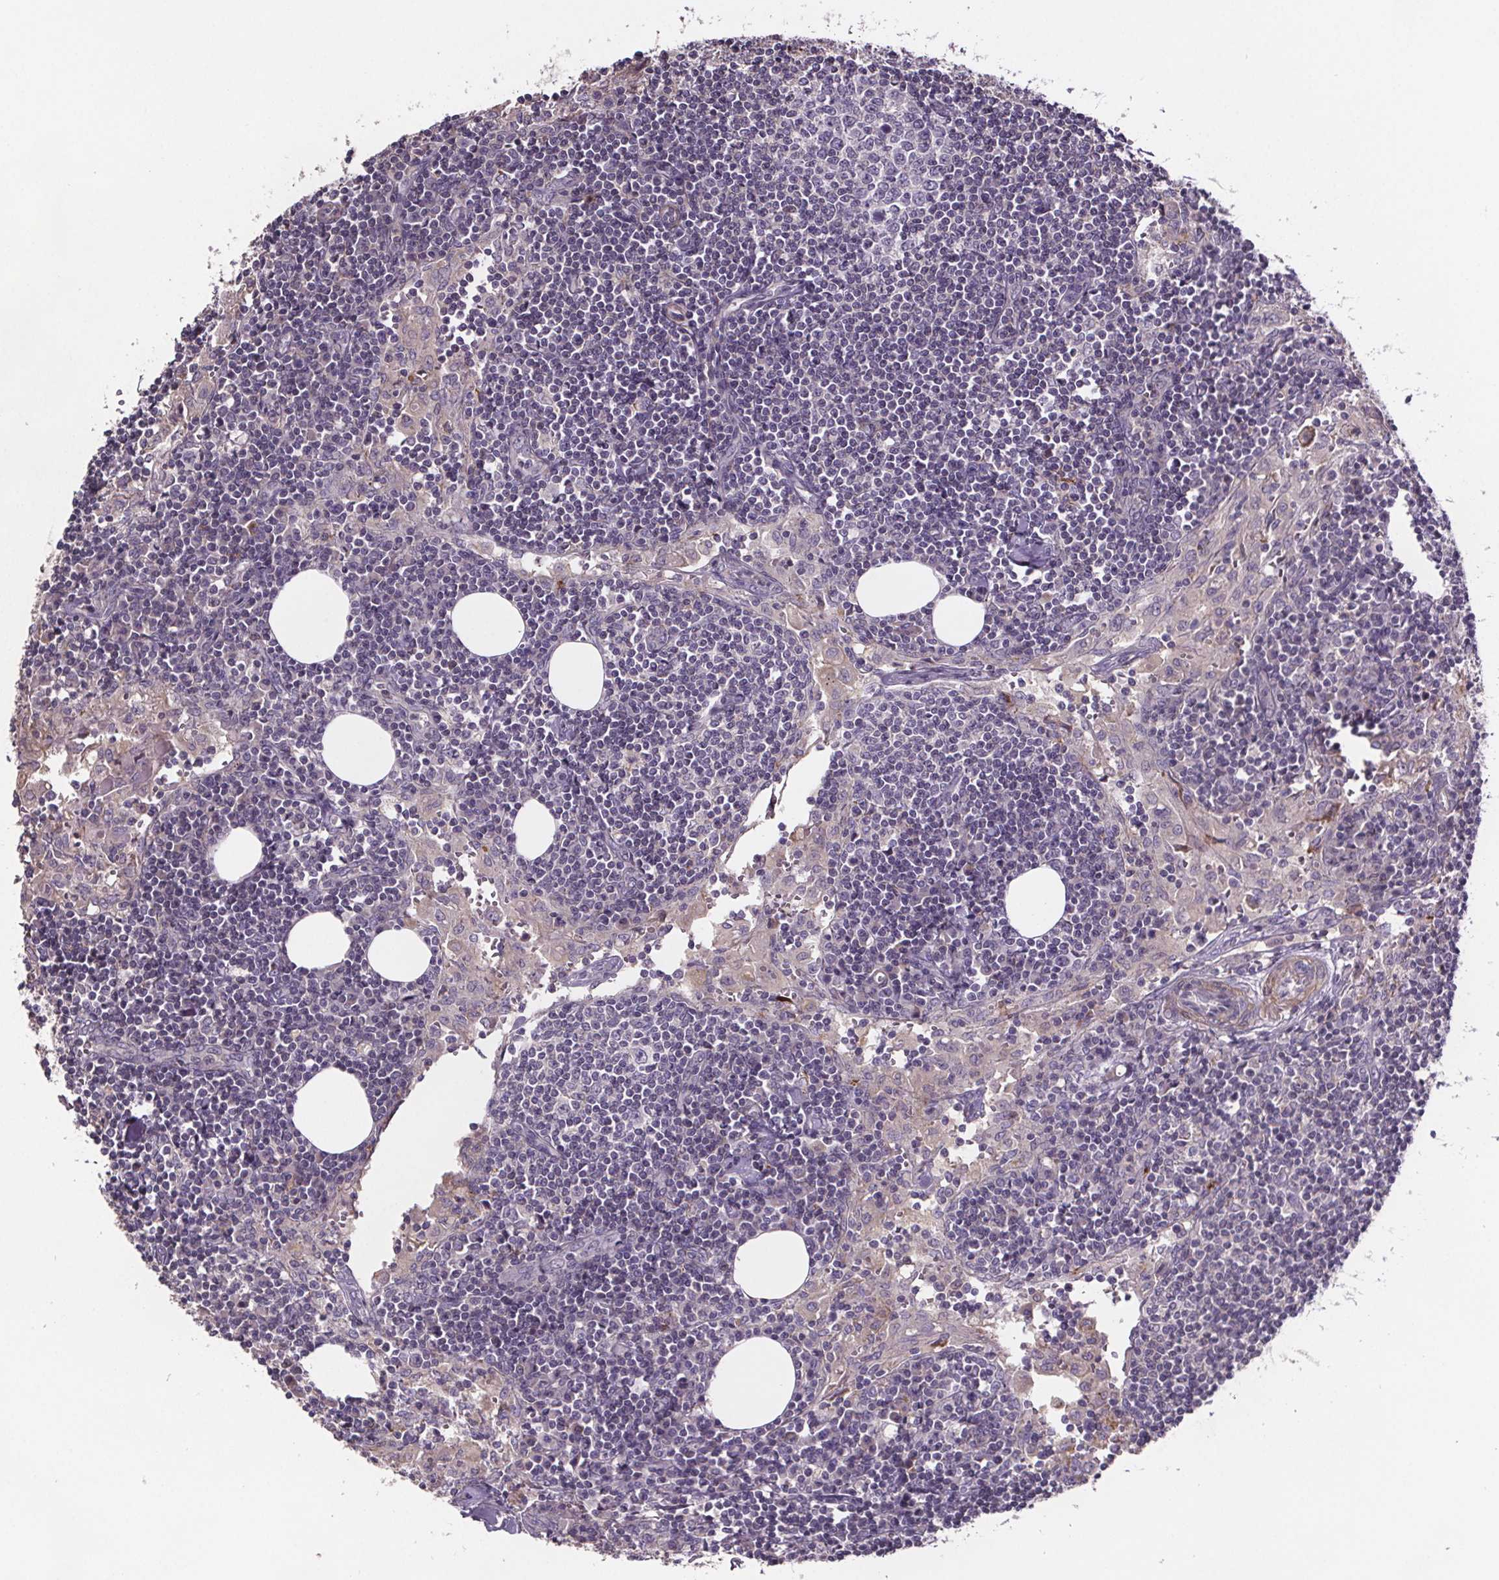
{"staining": {"intensity": "negative", "quantity": "none", "location": "none"}, "tissue": "lymph node", "cell_type": "Germinal center cells", "image_type": "normal", "snomed": [{"axis": "morphology", "description": "Normal tissue, NOS"}, {"axis": "topography", "description": "Lymph node"}], "caption": "Immunohistochemistry image of unremarkable lymph node: human lymph node stained with DAB (3,3'-diaminobenzidine) demonstrates no significant protein staining in germinal center cells.", "gene": "CLN3", "patient": {"sex": "male", "age": 55}}